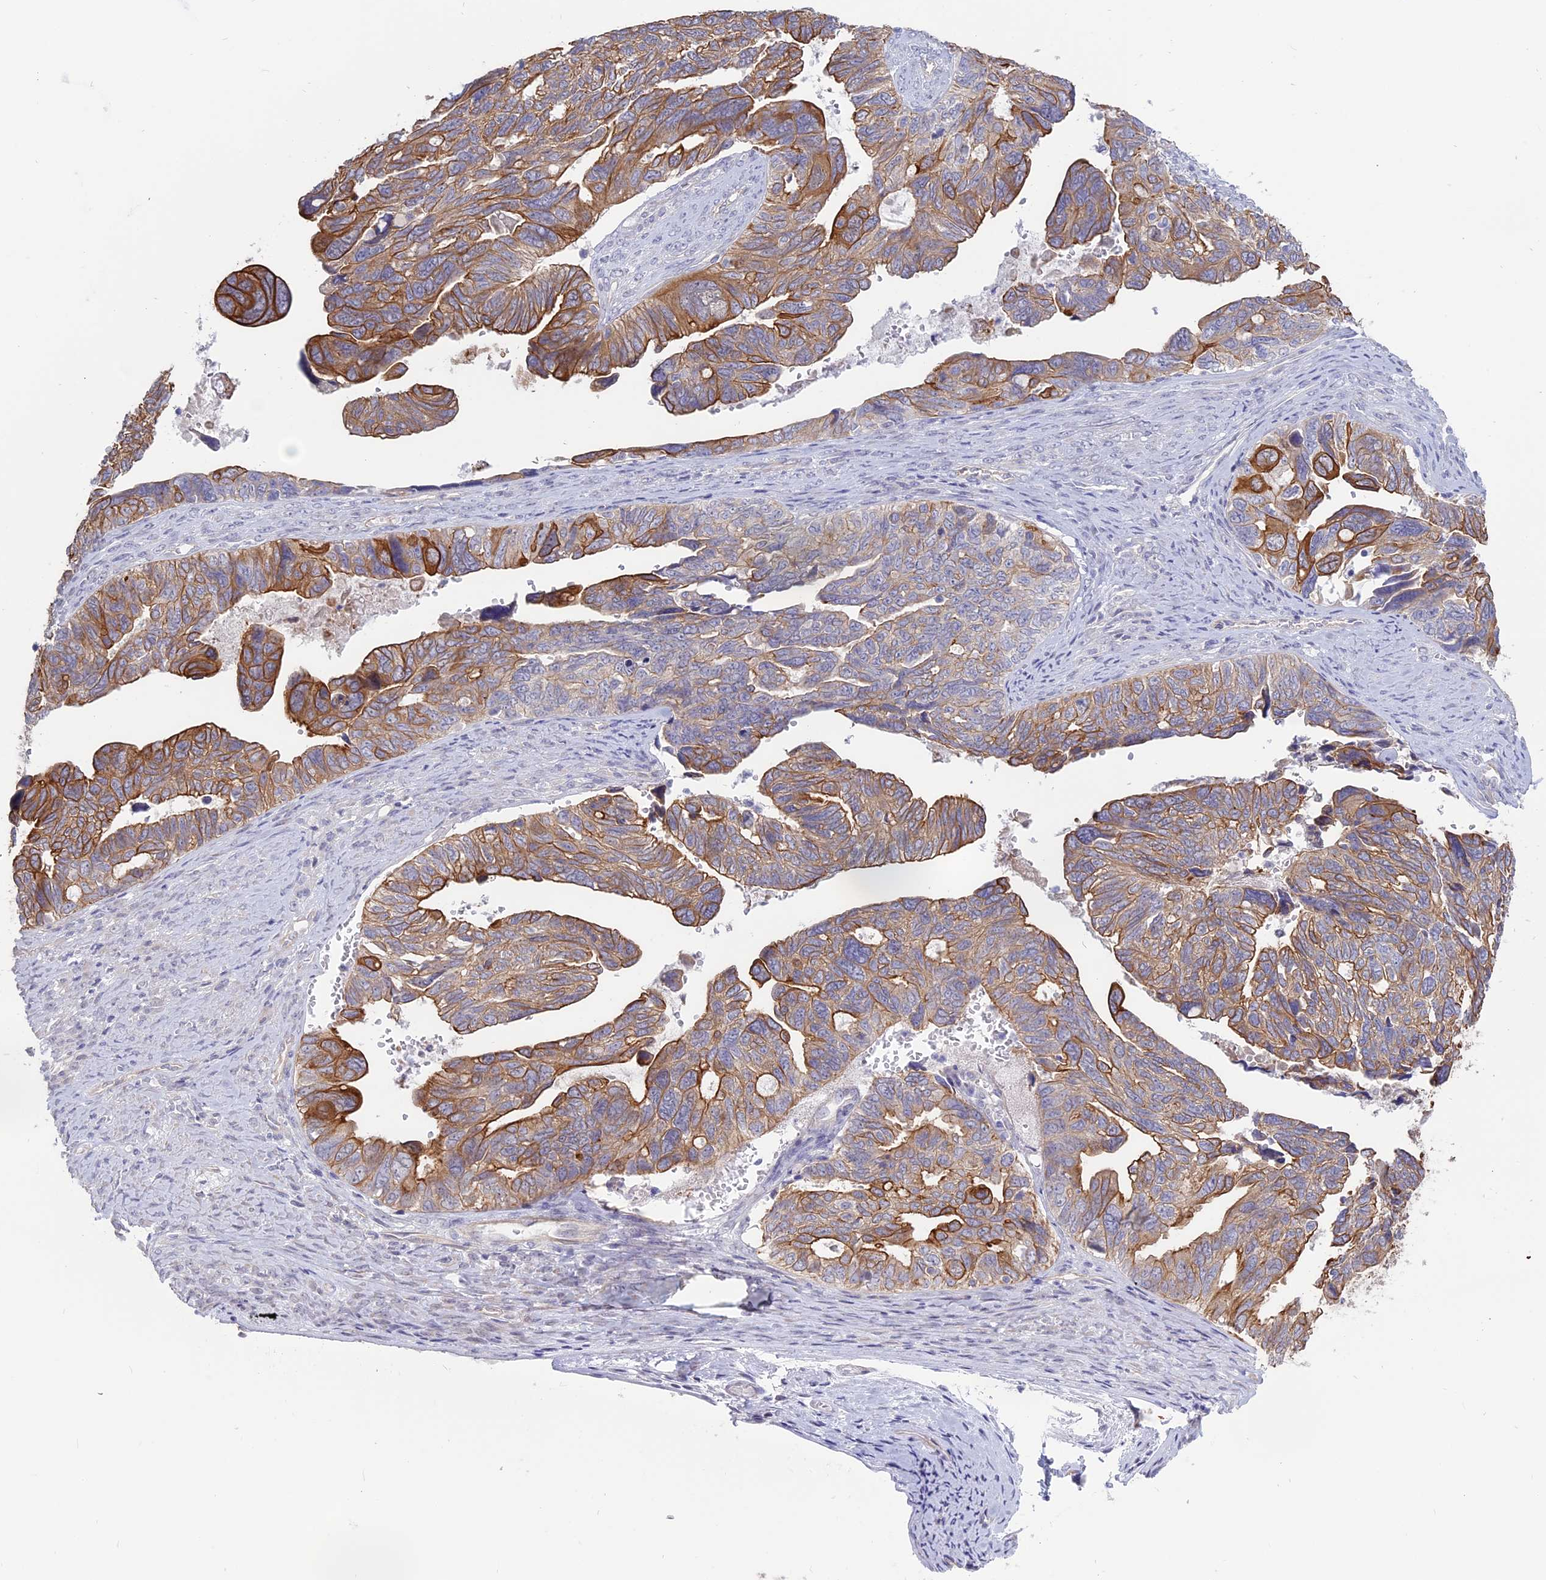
{"staining": {"intensity": "moderate", "quantity": ">75%", "location": "cytoplasmic/membranous"}, "tissue": "ovarian cancer", "cell_type": "Tumor cells", "image_type": "cancer", "snomed": [{"axis": "morphology", "description": "Cystadenocarcinoma, serous, NOS"}, {"axis": "topography", "description": "Ovary"}], "caption": "Ovarian cancer (serous cystadenocarcinoma) stained with a protein marker displays moderate staining in tumor cells.", "gene": "MYO5B", "patient": {"sex": "female", "age": 79}}